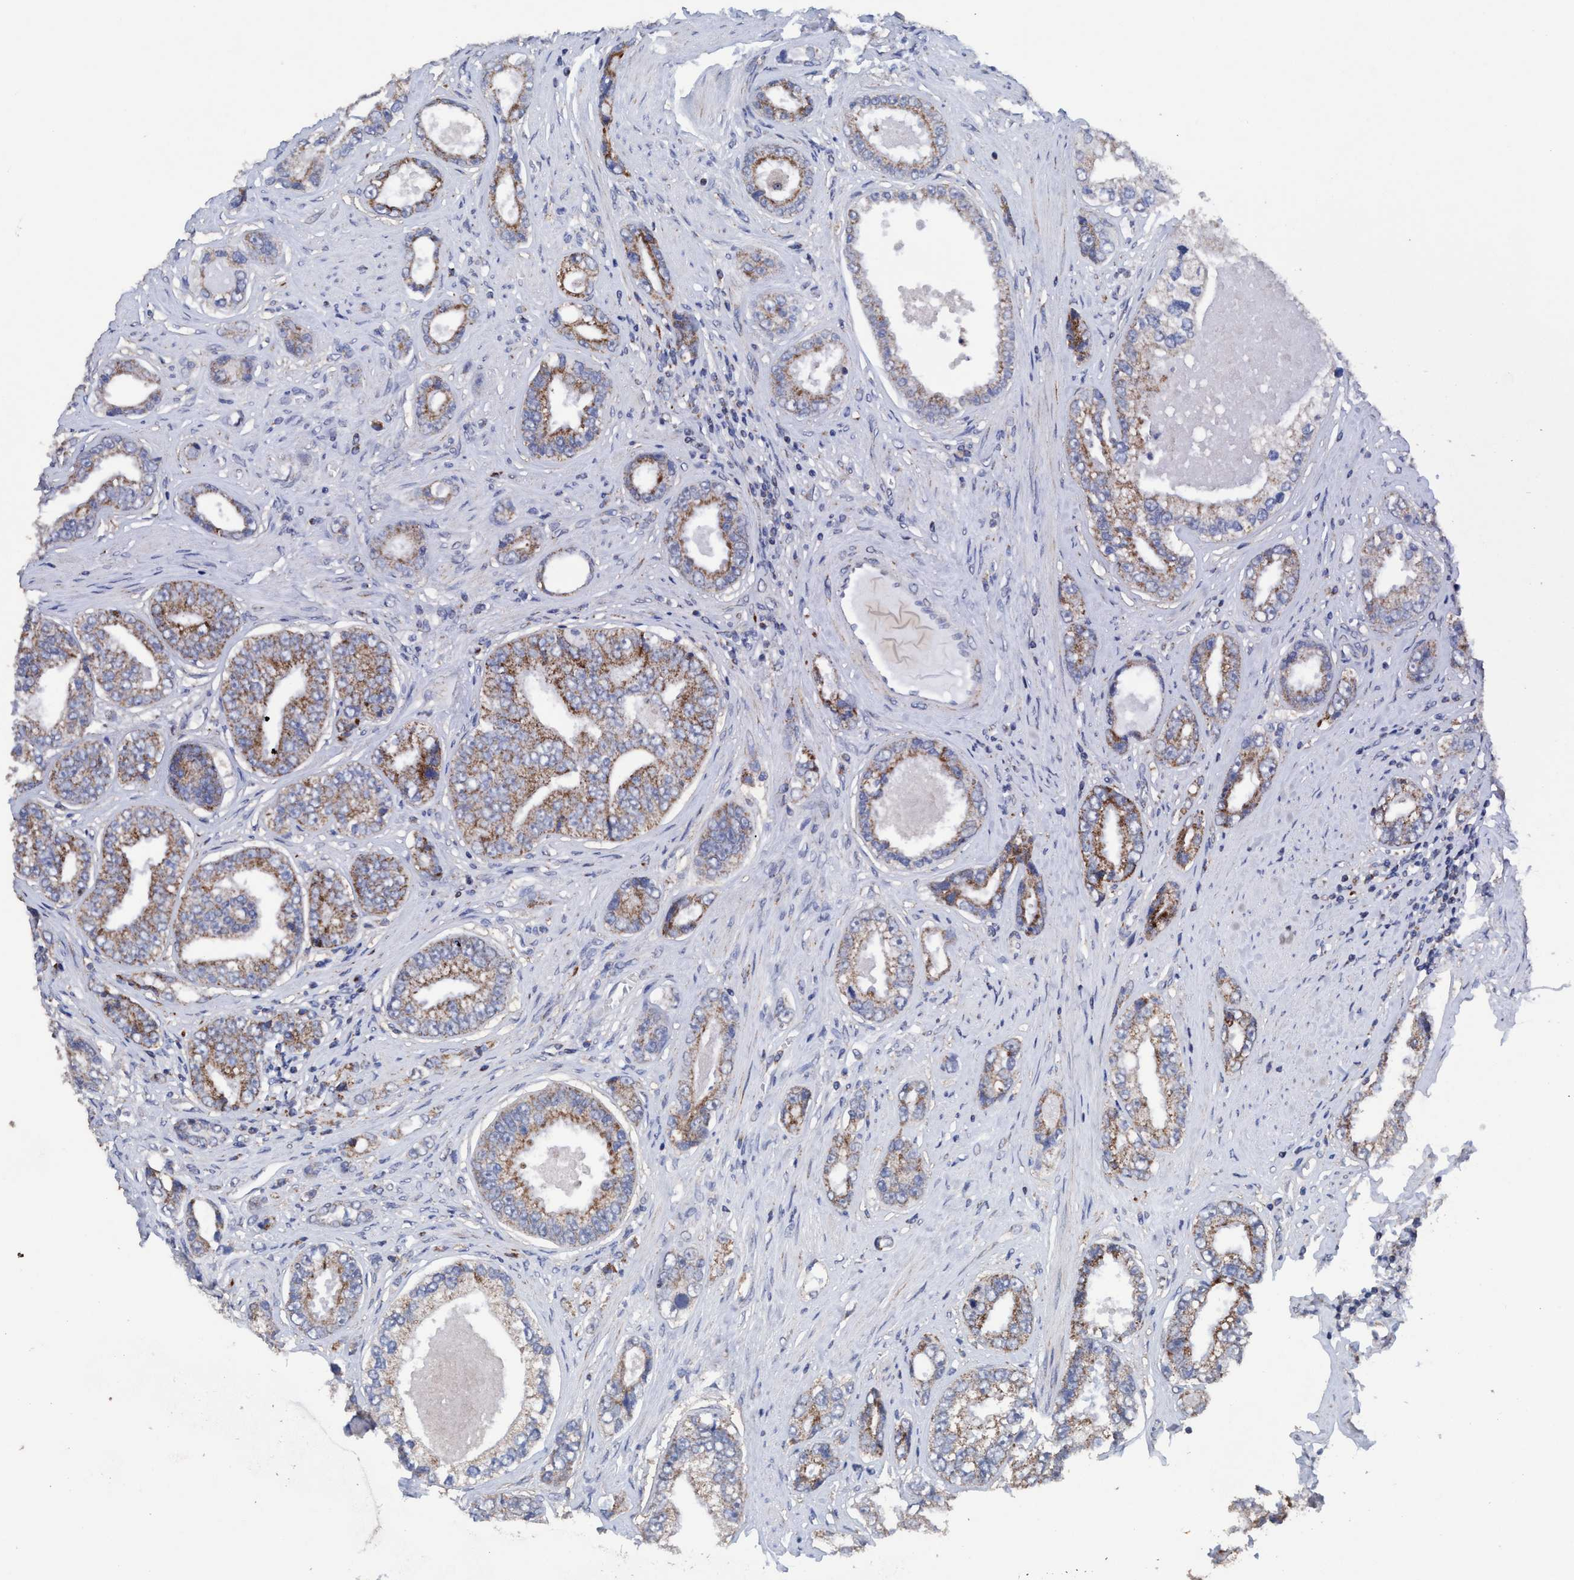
{"staining": {"intensity": "moderate", "quantity": ">75%", "location": "cytoplasmic/membranous"}, "tissue": "prostate cancer", "cell_type": "Tumor cells", "image_type": "cancer", "snomed": [{"axis": "morphology", "description": "Adenocarcinoma, High grade"}, {"axis": "topography", "description": "Prostate"}], "caption": "Prostate cancer (high-grade adenocarcinoma) was stained to show a protein in brown. There is medium levels of moderate cytoplasmic/membranous expression in approximately >75% of tumor cells. (brown staining indicates protein expression, while blue staining denotes nuclei).", "gene": "RSAD1", "patient": {"sex": "male", "age": 61}}